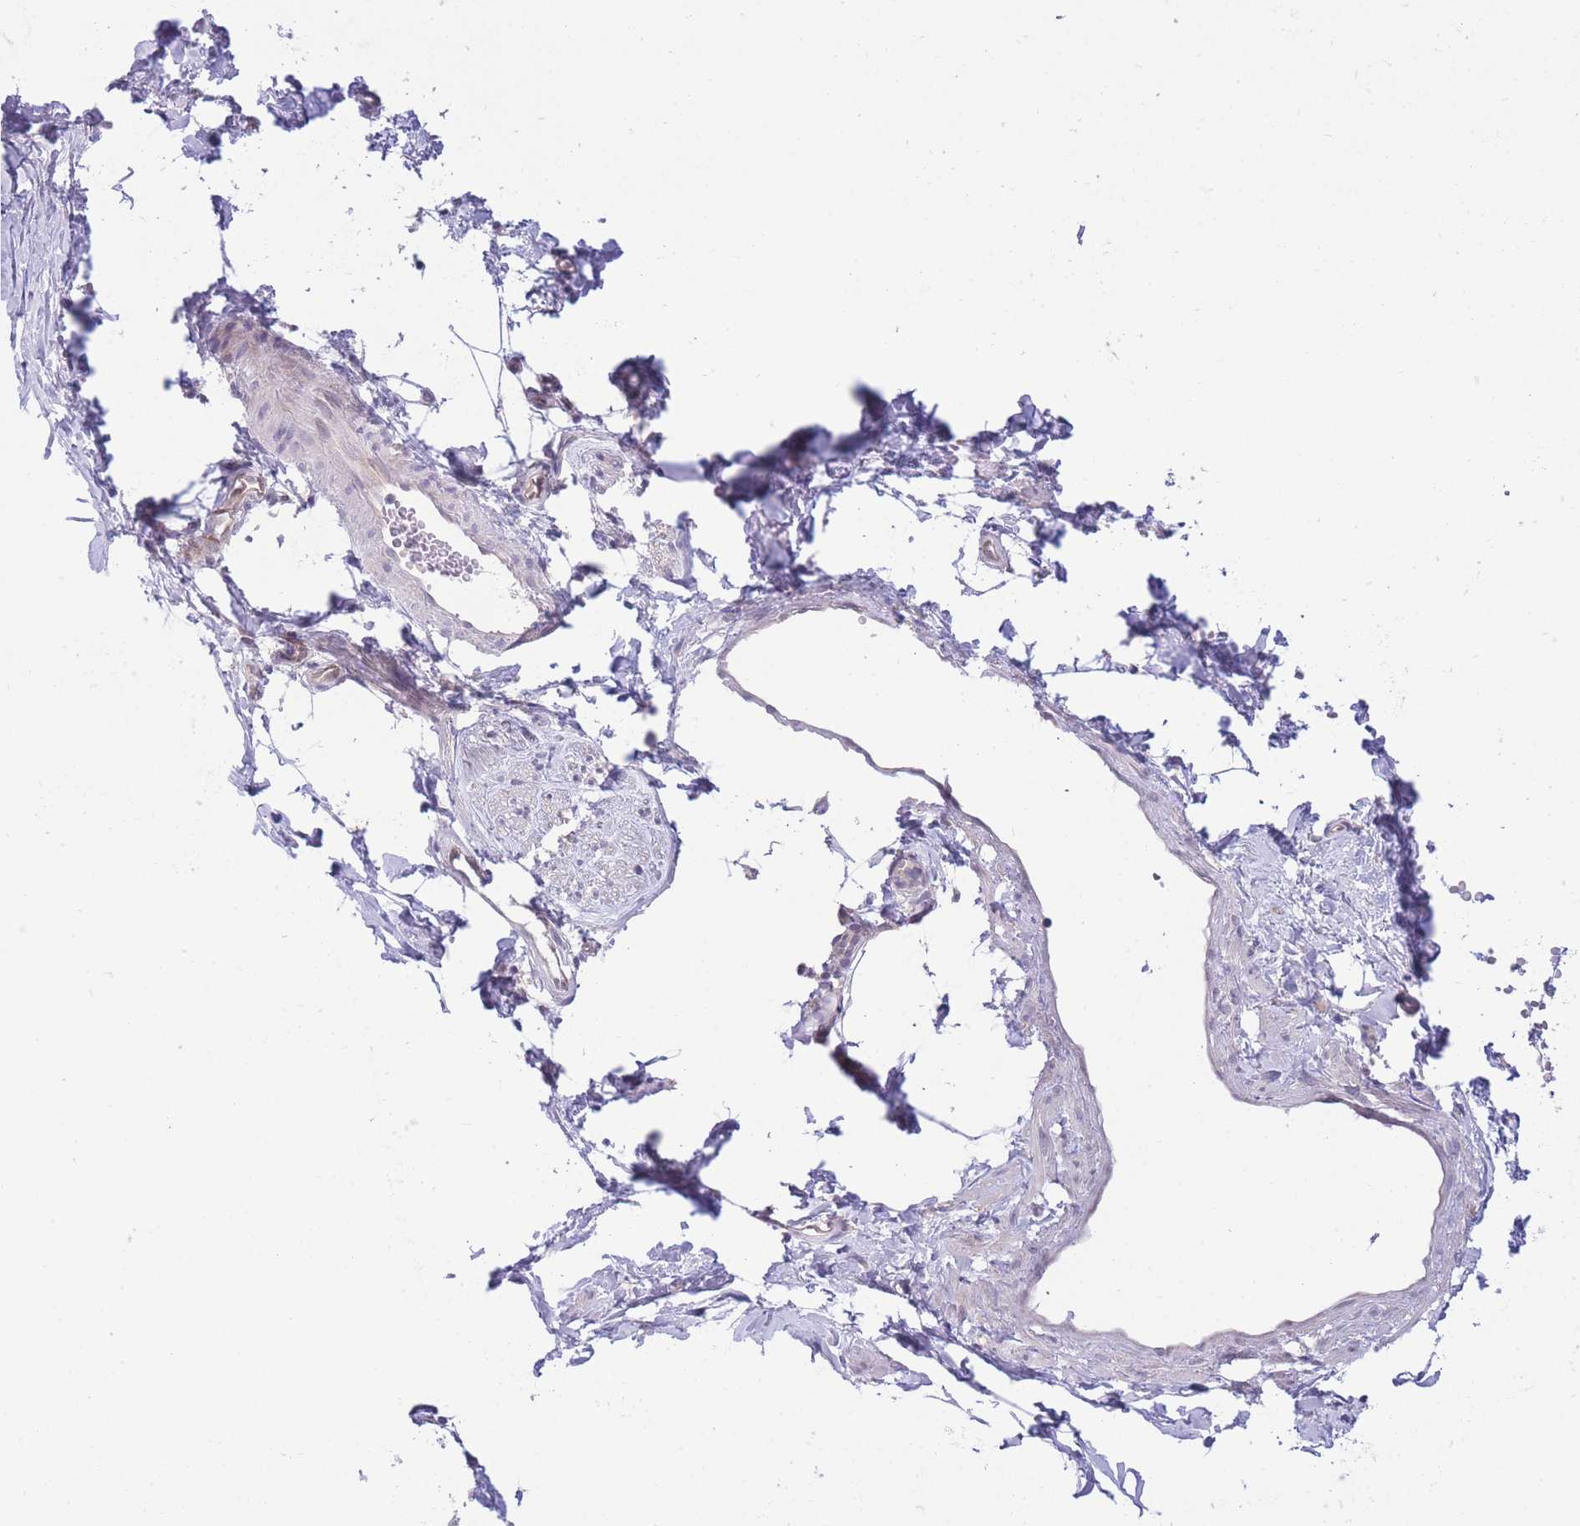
{"staining": {"intensity": "negative", "quantity": "none", "location": "none"}, "tissue": "adipose tissue", "cell_type": "Adipocytes", "image_type": "normal", "snomed": [{"axis": "morphology", "description": "Normal tissue, NOS"}, {"axis": "topography", "description": "Soft tissue"}, {"axis": "topography", "description": "Adipose tissue"}, {"axis": "topography", "description": "Vascular tissue"}, {"axis": "topography", "description": "Peripheral nerve tissue"}], "caption": "This is an IHC micrograph of normal adipose tissue. There is no staining in adipocytes.", "gene": "CCT6A", "patient": {"sex": "male", "age": 74}}